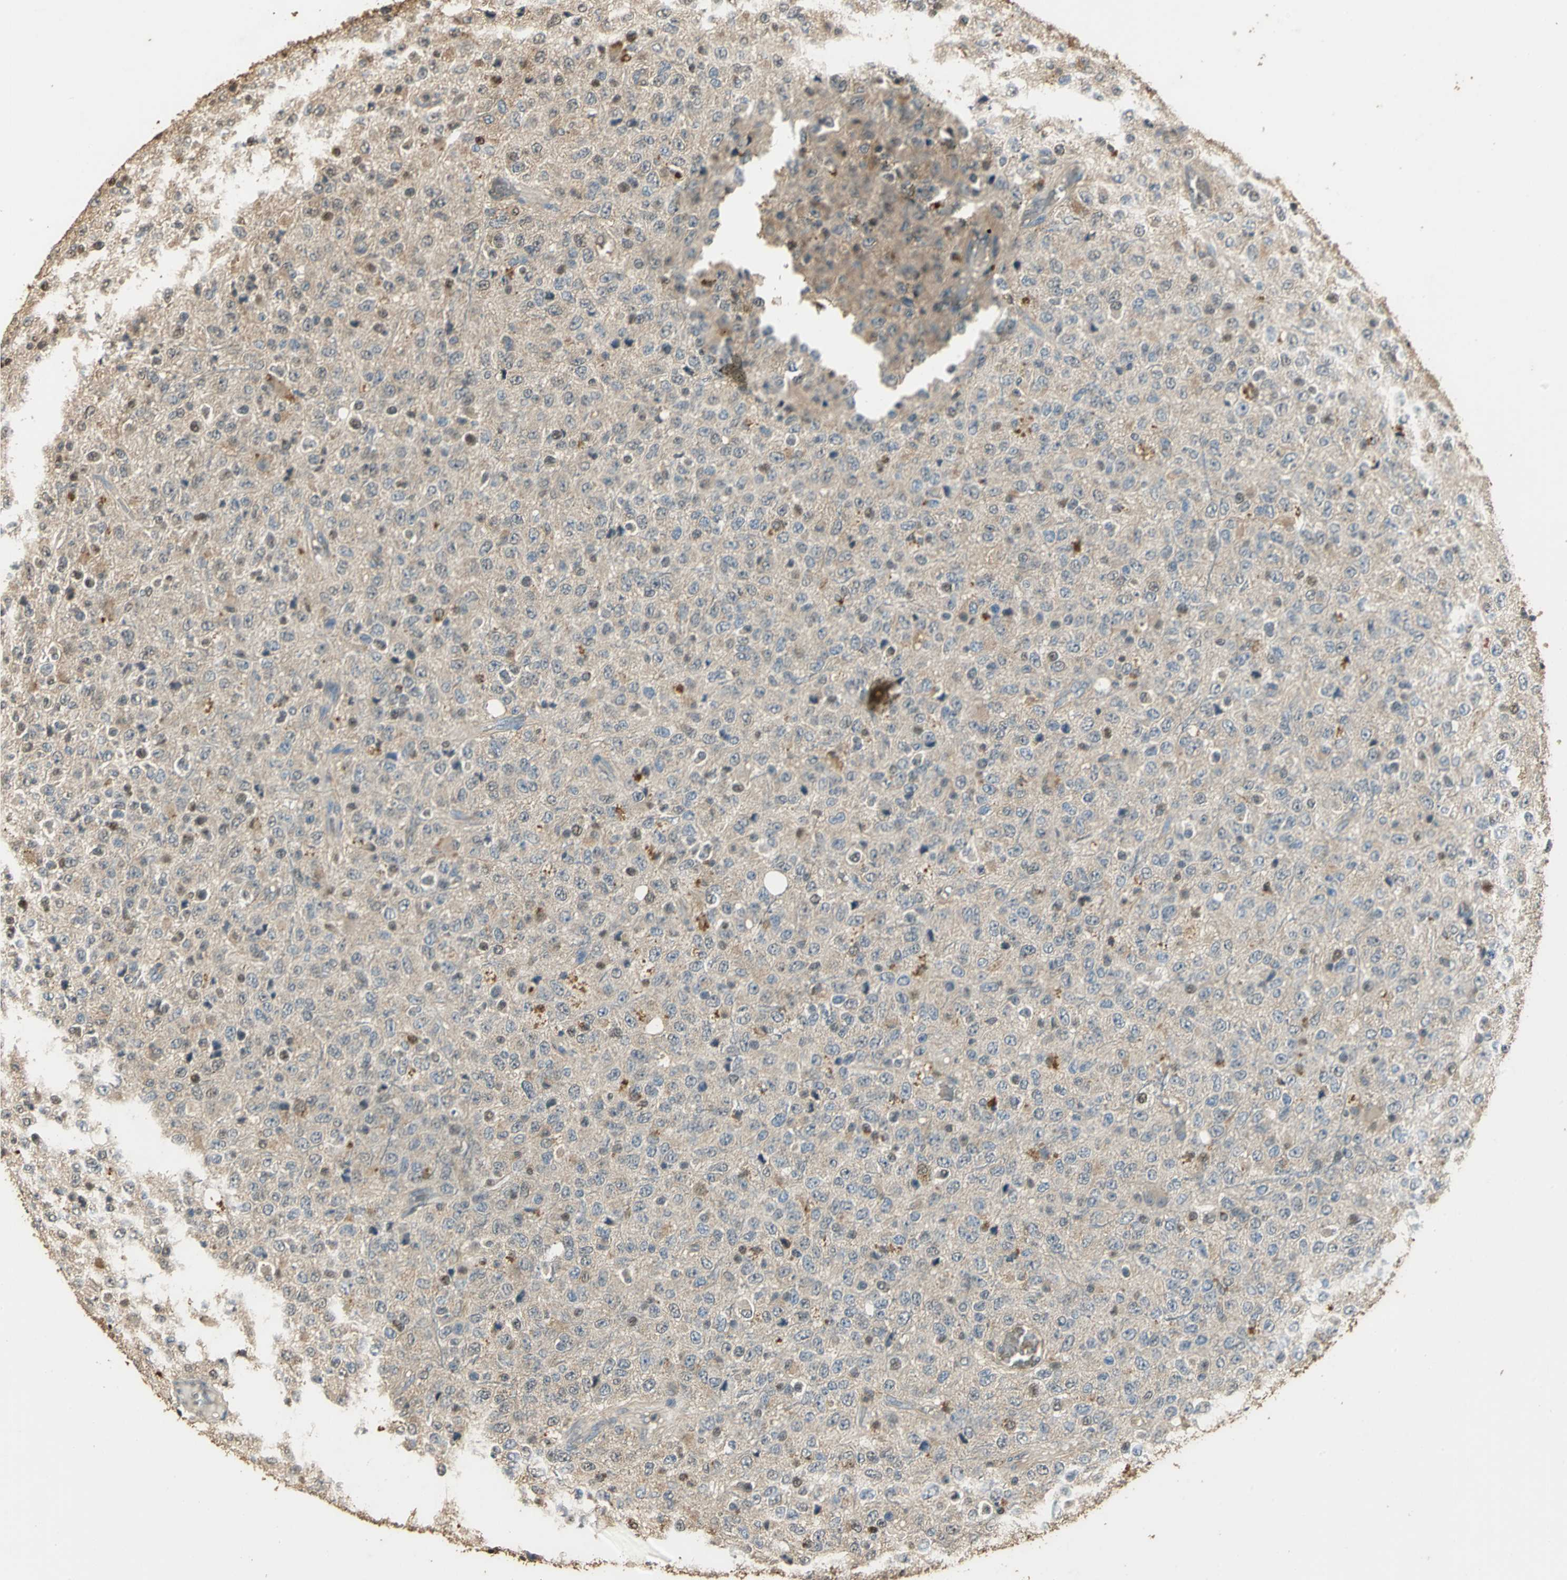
{"staining": {"intensity": "weak", "quantity": ">75%", "location": "cytoplasmic/membranous"}, "tissue": "glioma", "cell_type": "Tumor cells", "image_type": "cancer", "snomed": [{"axis": "morphology", "description": "Glioma, malignant, High grade"}, {"axis": "topography", "description": "pancreas cauda"}], "caption": "Immunohistochemistry (IHC) (DAB) staining of malignant glioma (high-grade) shows weak cytoplasmic/membranous protein expression in about >75% of tumor cells. Using DAB (3,3'-diaminobenzidine) (brown) and hematoxylin (blue) stains, captured at high magnification using brightfield microscopy.", "gene": "GAPDH", "patient": {"sex": "male", "age": 60}}